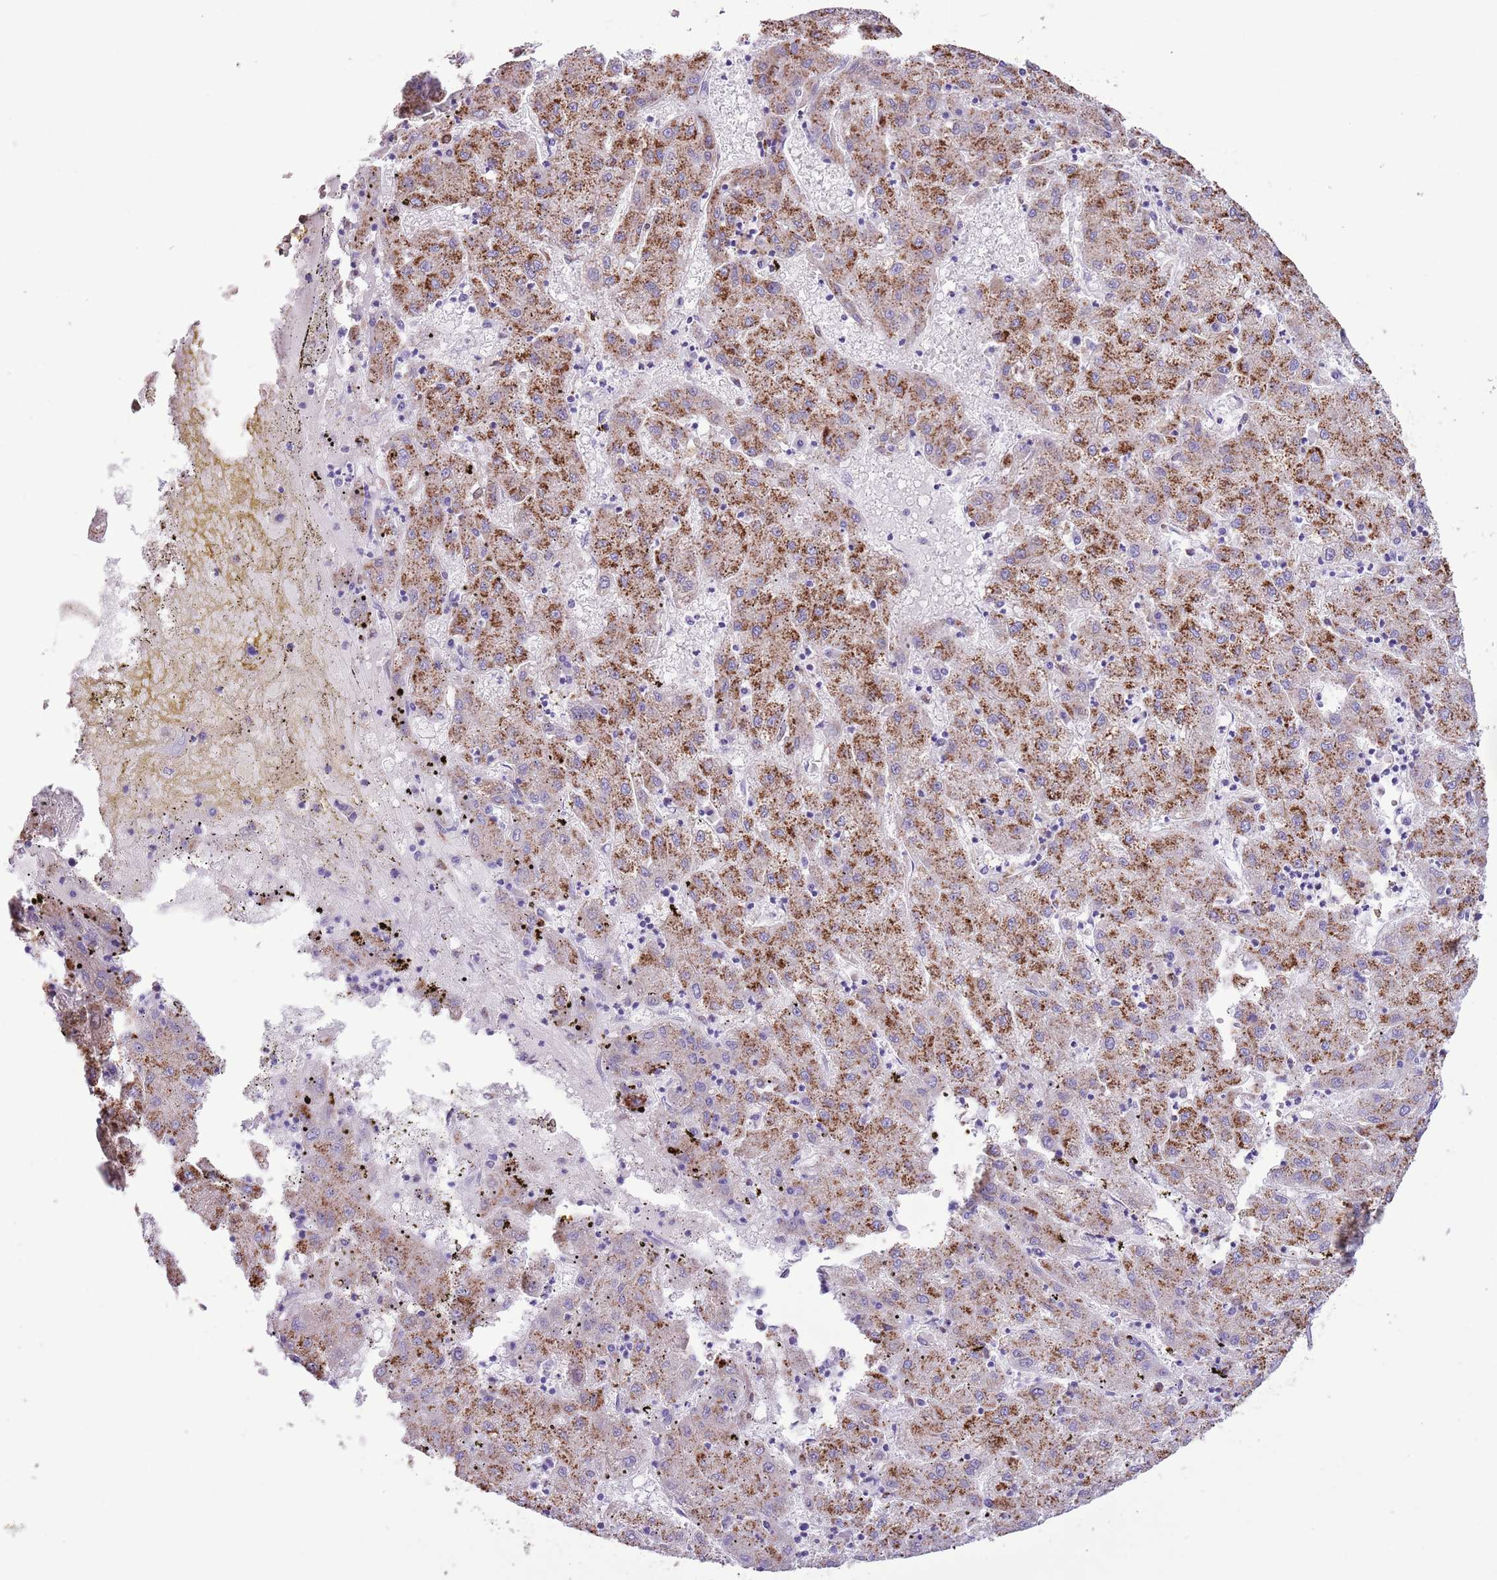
{"staining": {"intensity": "moderate", "quantity": ">75%", "location": "cytoplasmic/membranous"}, "tissue": "liver cancer", "cell_type": "Tumor cells", "image_type": "cancer", "snomed": [{"axis": "morphology", "description": "Carcinoma, Hepatocellular, NOS"}, {"axis": "topography", "description": "Liver"}], "caption": "Approximately >75% of tumor cells in human liver cancer exhibit moderate cytoplasmic/membranous protein positivity as visualized by brown immunohistochemical staining.", "gene": "ZNF697", "patient": {"sex": "male", "age": 72}}